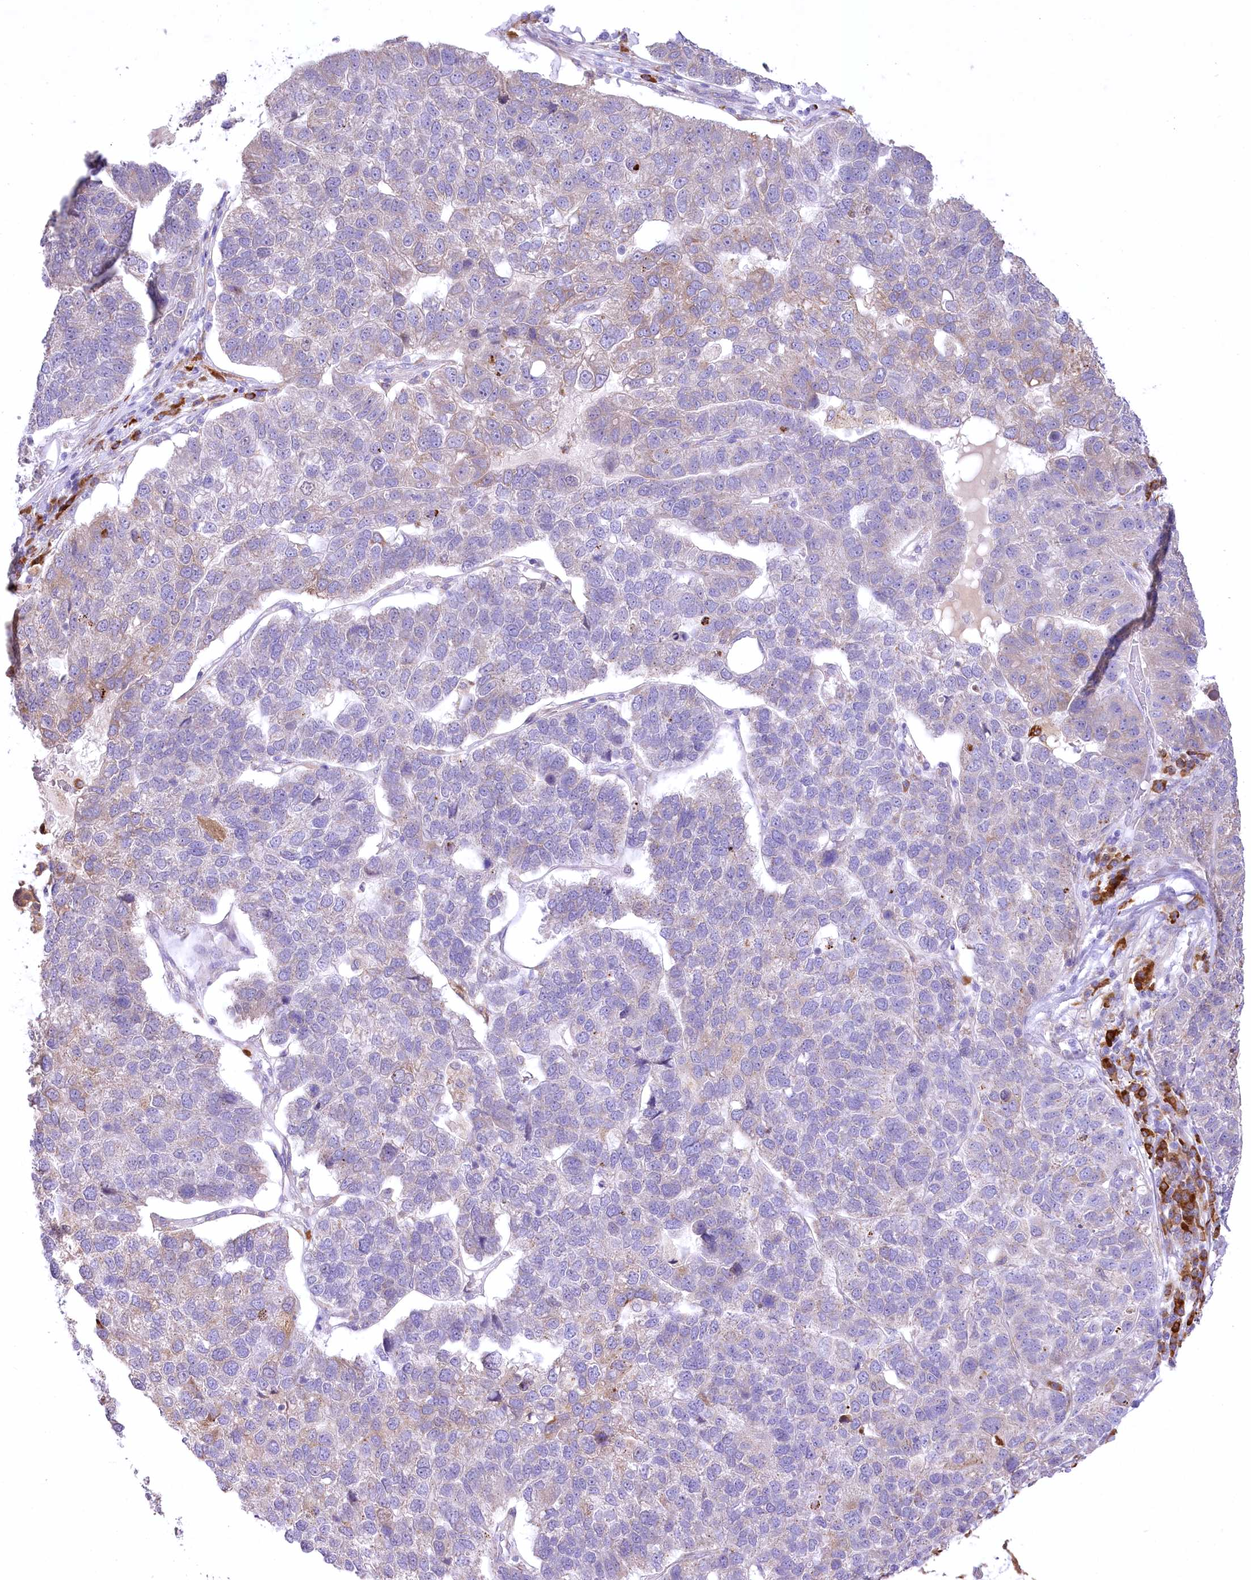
{"staining": {"intensity": "negative", "quantity": "none", "location": "none"}, "tissue": "pancreatic cancer", "cell_type": "Tumor cells", "image_type": "cancer", "snomed": [{"axis": "morphology", "description": "Adenocarcinoma, NOS"}, {"axis": "topography", "description": "Pancreas"}], "caption": "Pancreatic adenocarcinoma was stained to show a protein in brown. There is no significant expression in tumor cells.", "gene": "NCKAP5", "patient": {"sex": "female", "age": 61}}